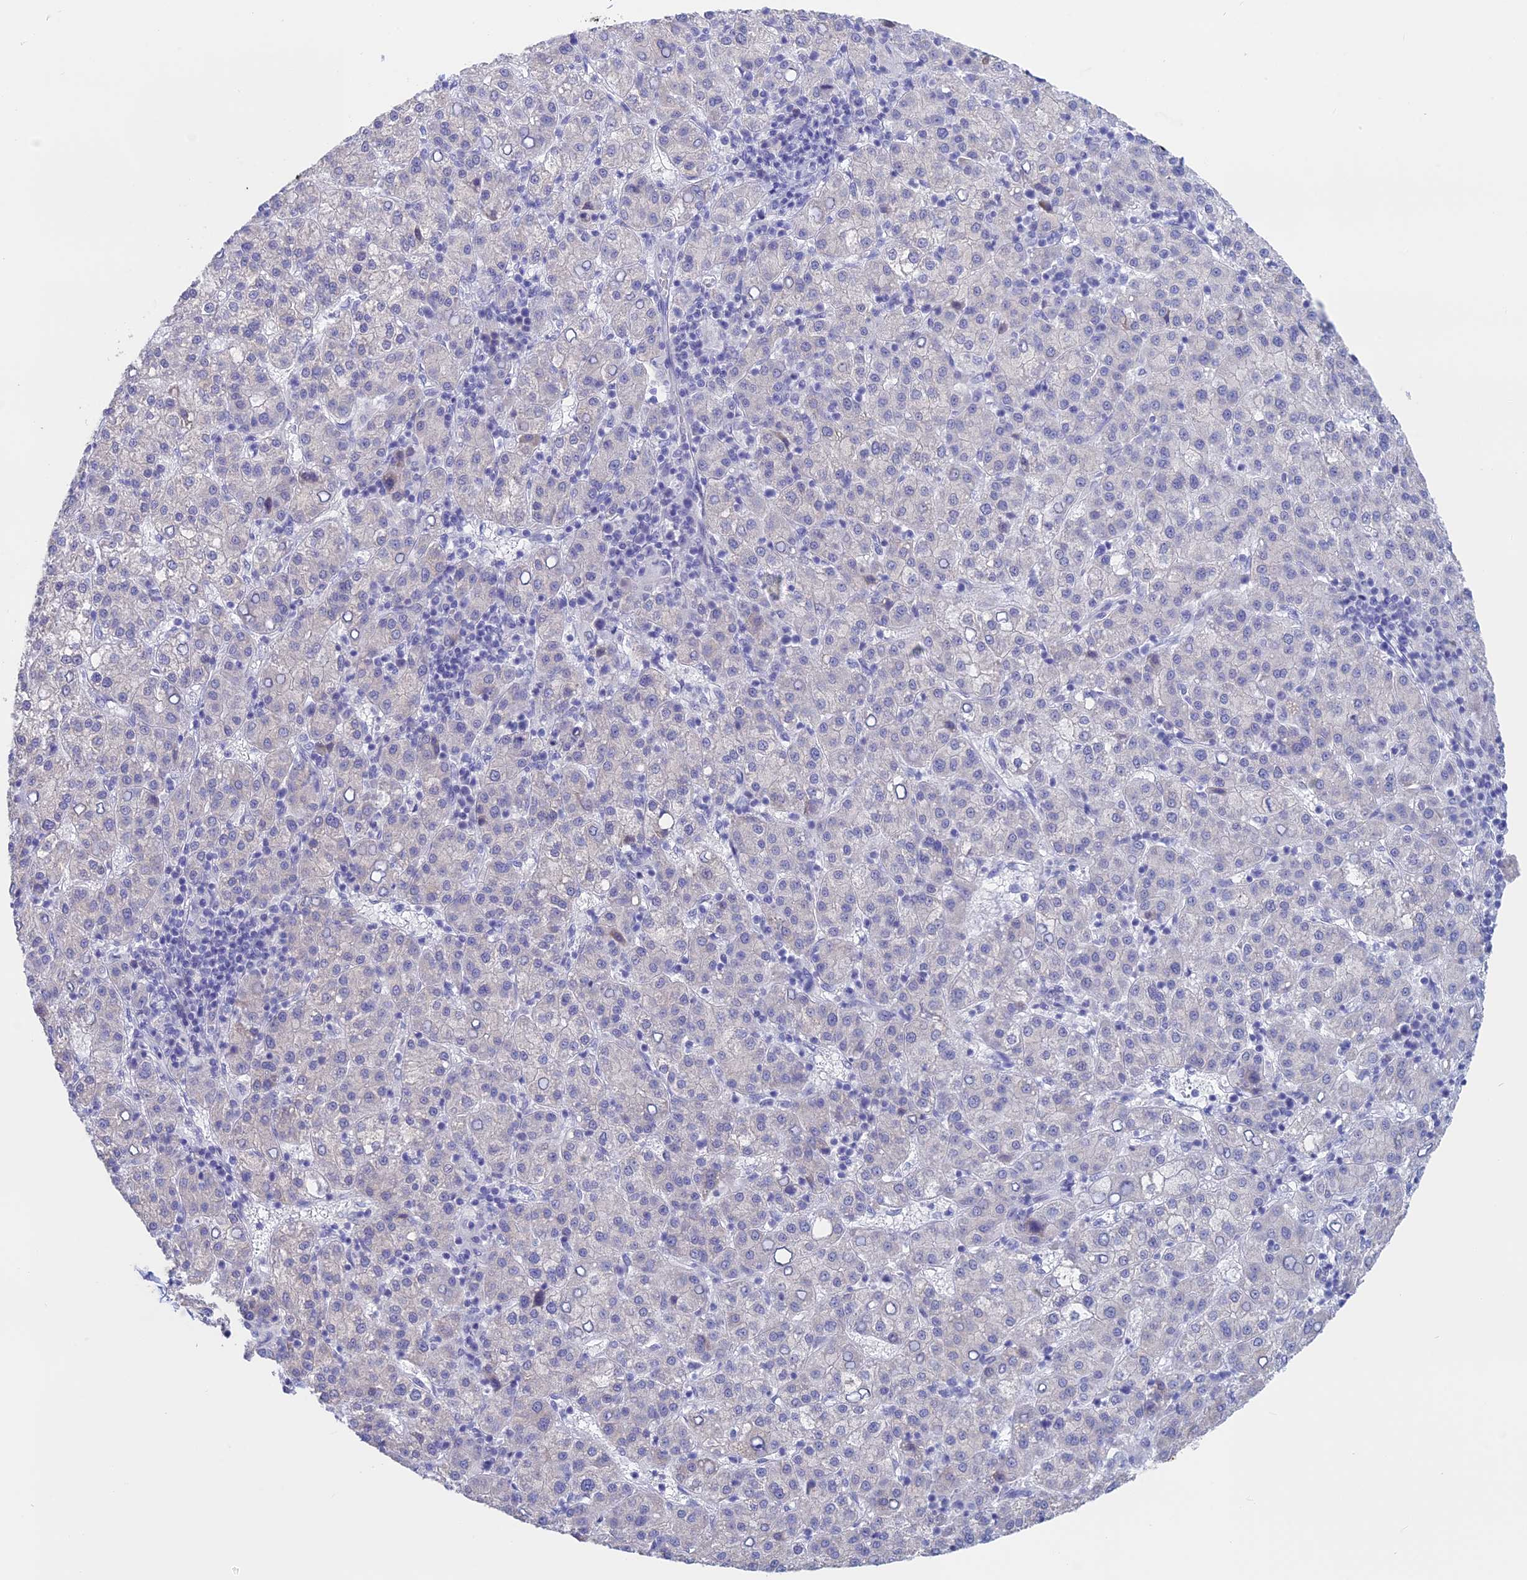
{"staining": {"intensity": "negative", "quantity": "none", "location": "none"}, "tissue": "liver cancer", "cell_type": "Tumor cells", "image_type": "cancer", "snomed": [{"axis": "morphology", "description": "Carcinoma, Hepatocellular, NOS"}, {"axis": "topography", "description": "Liver"}], "caption": "Liver cancer (hepatocellular carcinoma) was stained to show a protein in brown. There is no significant staining in tumor cells.", "gene": "BTBD19", "patient": {"sex": "female", "age": 58}}